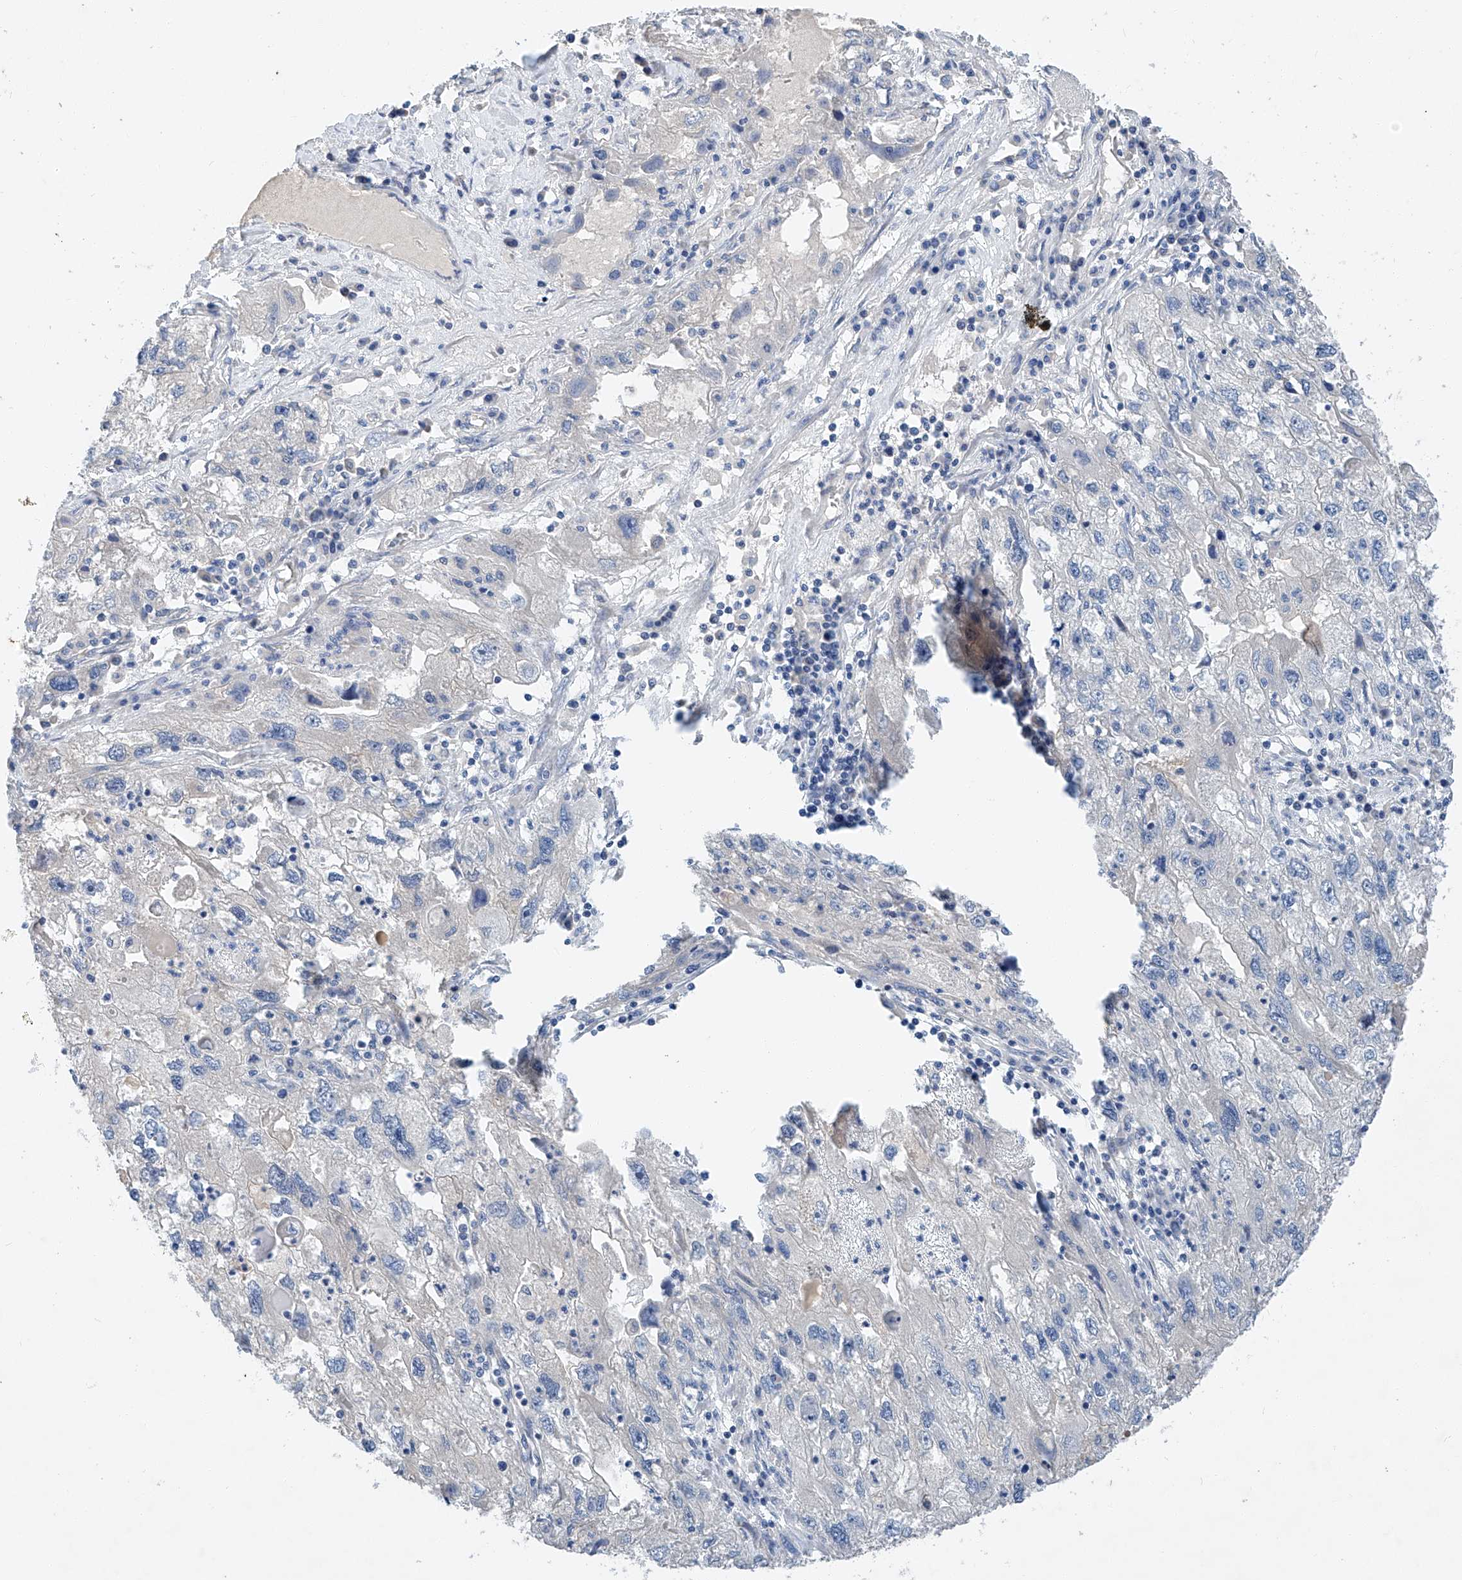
{"staining": {"intensity": "negative", "quantity": "none", "location": "none"}, "tissue": "endometrial cancer", "cell_type": "Tumor cells", "image_type": "cancer", "snomed": [{"axis": "morphology", "description": "Adenocarcinoma, NOS"}, {"axis": "topography", "description": "Endometrium"}], "caption": "This is an immunohistochemistry (IHC) photomicrograph of human endometrial cancer (adenocarcinoma). There is no staining in tumor cells.", "gene": "RUSC1", "patient": {"sex": "female", "age": 49}}